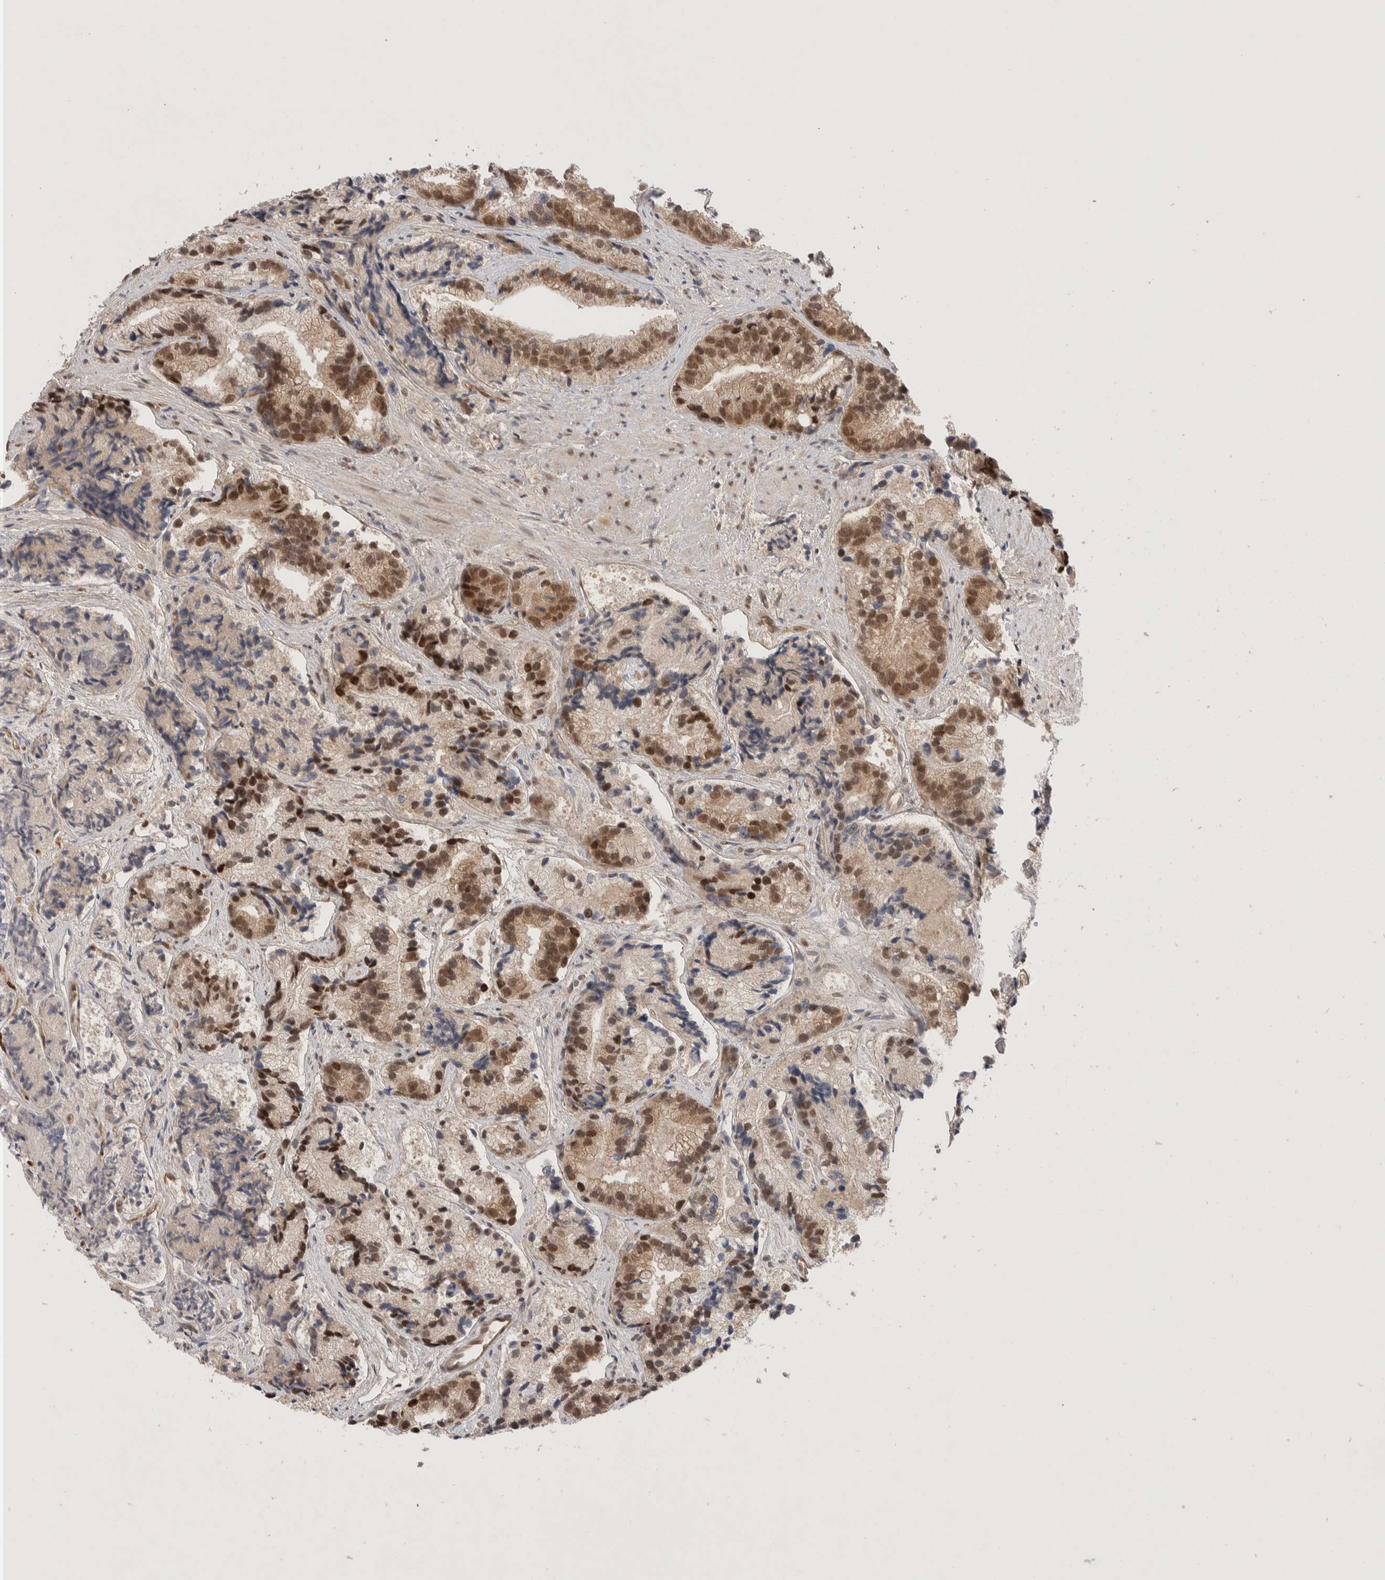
{"staining": {"intensity": "moderate", "quantity": ">75%", "location": "nuclear"}, "tissue": "prostate cancer", "cell_type": "Tumor cells", "image_type": "cancer", "snomed": [{"axis": "morphology", "description": "Adenocarcinoma, Low grade"}, {"axis": "topography", "description": "Prostate"}], "caption": "This is an image of IHC staining of prostate cancer (adenocarcinoma (low-grade)), which shows moderate expression in the nuclear of tumor cells.", "gene": "ZNF704", "patient": {"sex": "male", "age": 89}}